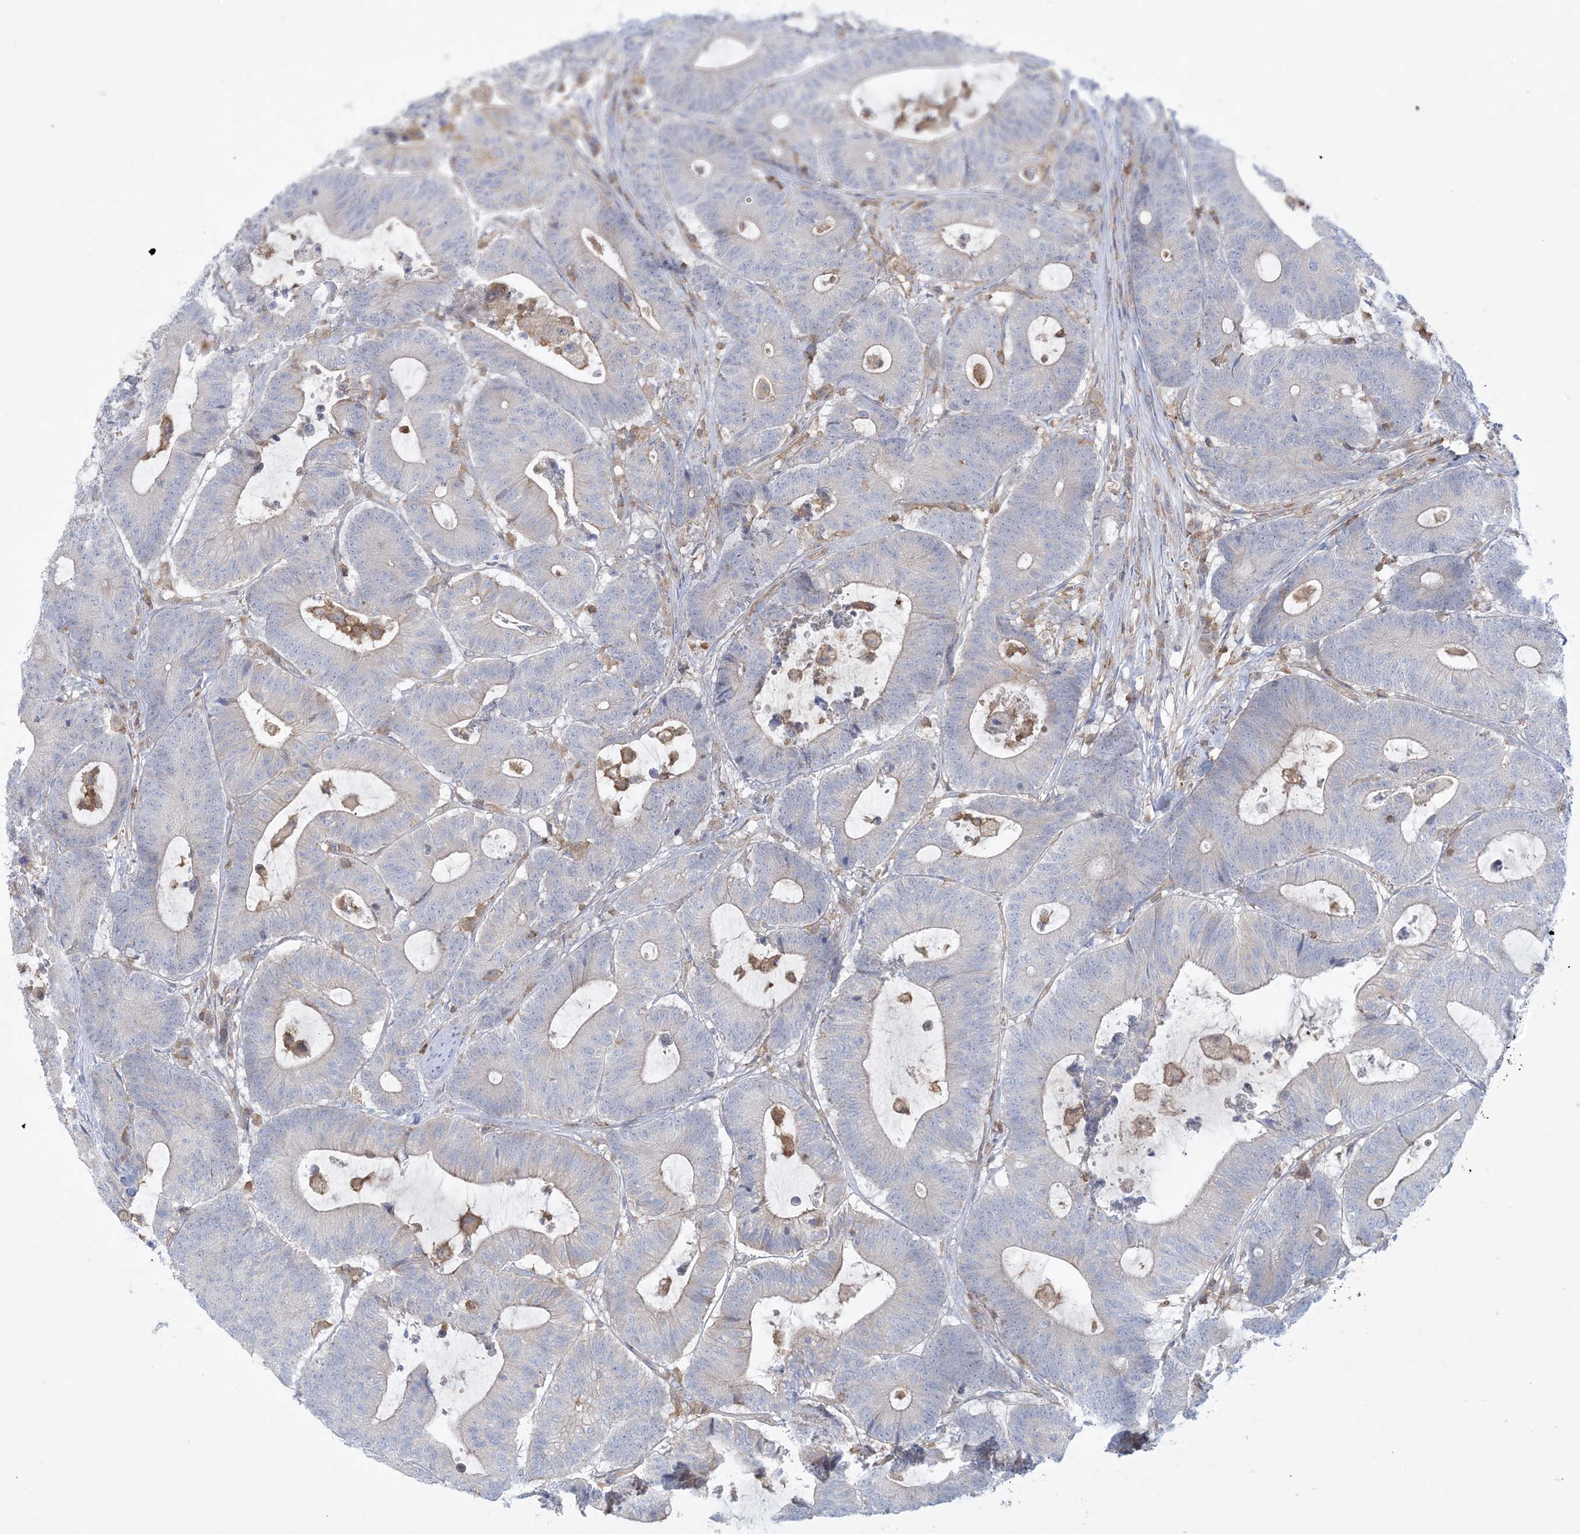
{"staining": {"intensity": "negative", "quantity": "none", "location": "none"}, "tissue": "colorectal cancer", "cell_type": "Tumor cells", "image_type": "cancer", "snomed": [{"axis": "morphology", "description": "Adenocarcinoma, NOS"}, {"axis": "topography", "description": "Colon"}], "caption": "The IHC photomicrograph has no significant staining in tumor cells of adenocarcinoma (colorectal) tissue.", "gene": "ARHGAP30", "patient": {"sex": "female", "age": 84}}